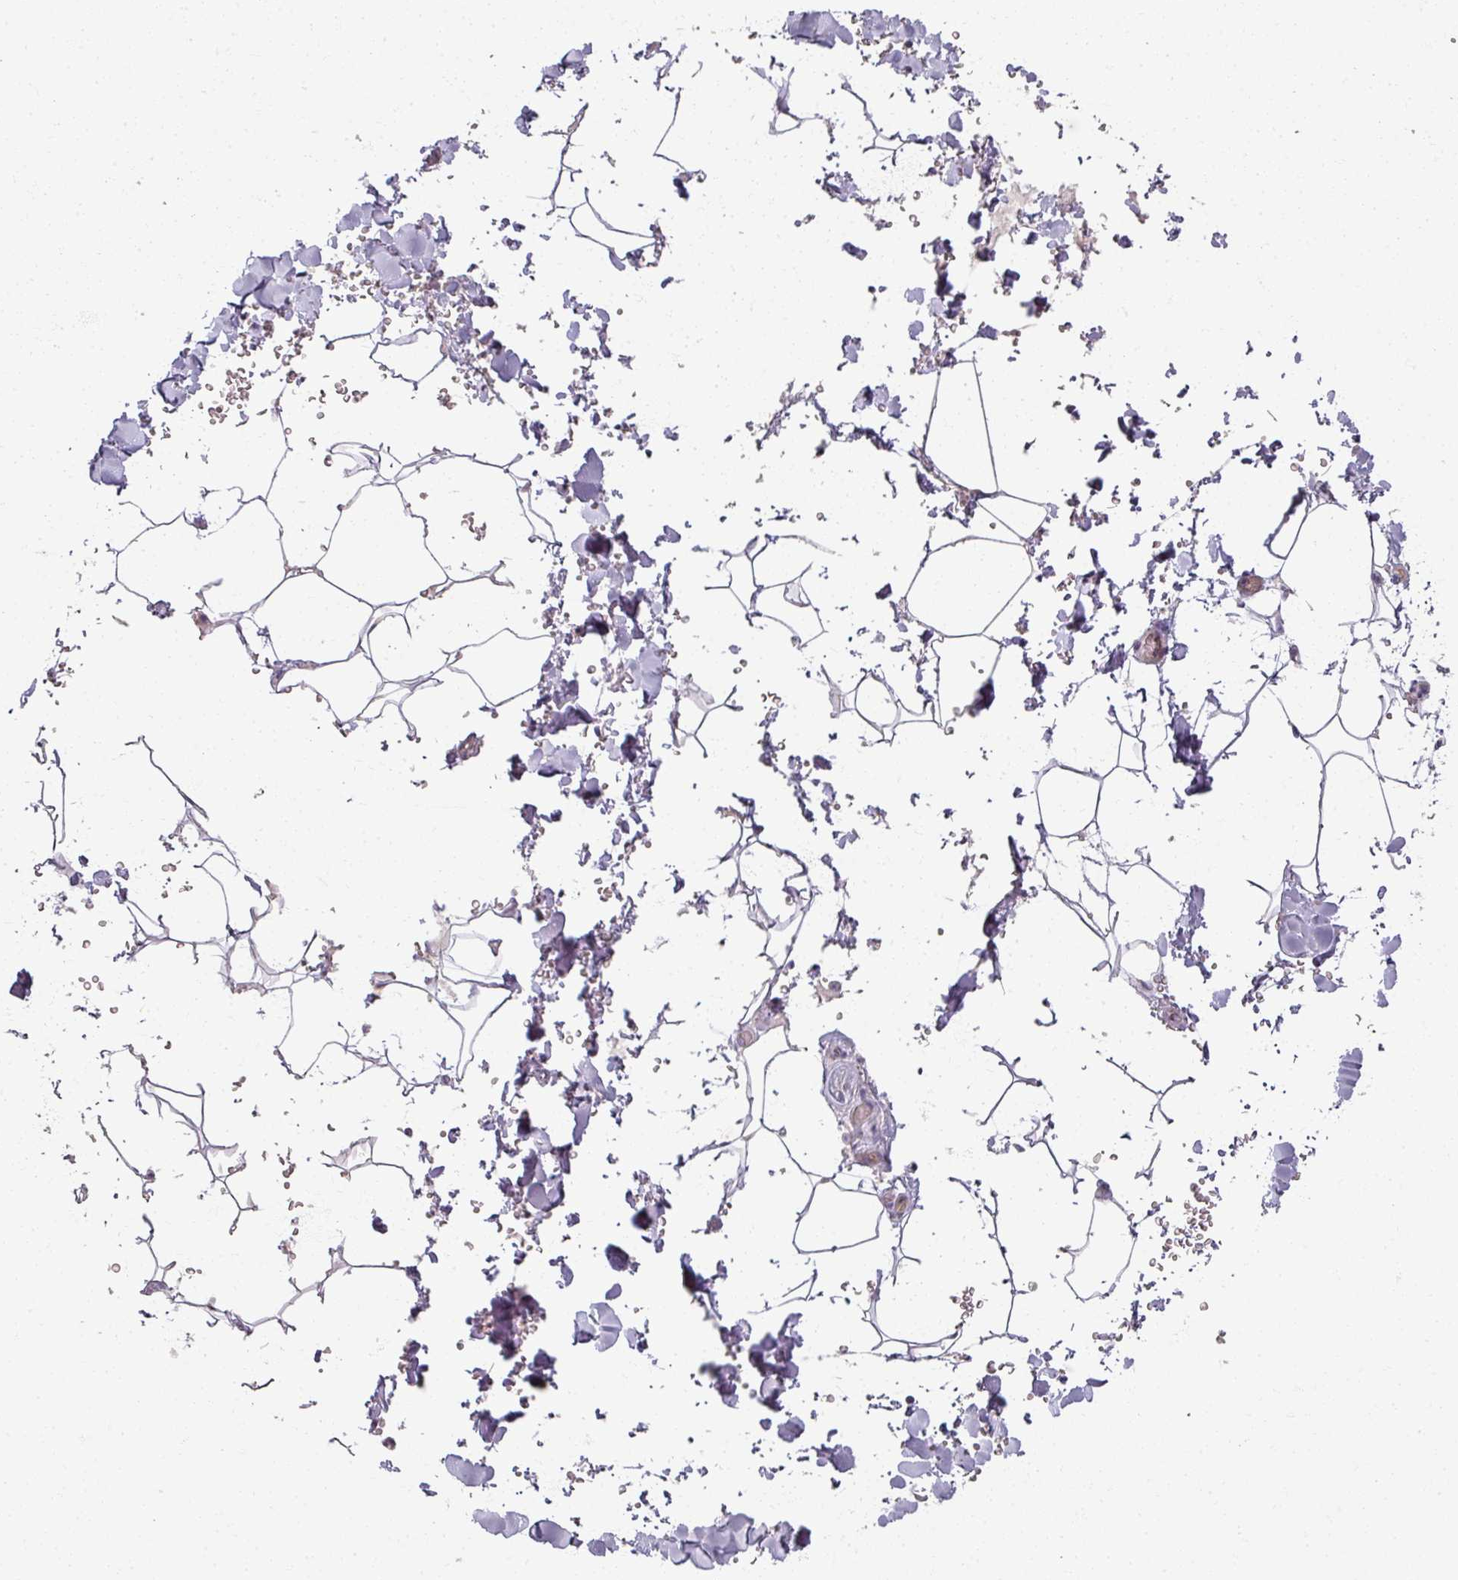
{"staining": {"intensity": "negative", "quantity": "none", "location": "none"}, "tissue": "adipose tissue", "cell_type": "Adipocytes", "image_type": "normal", "snomed": [{"axis": "morphology", "description": "Normal tissue, NOS"}, {"axis": "topography", "description": "Rectum"}, {"axis": "topography", "description": "Peripheral nerve tissue"}], "caption": "DAB (3,3'-diaminobenzidine) immunohistochemical staining of unremarkable human adipose tissue reveals no significant positivity in adipocytes. (Immunohistochemistry (ihc), brightfield microscopy, high magnification).", "gene": "MYMK", "patient": {"sex": "female", "age": 69}}